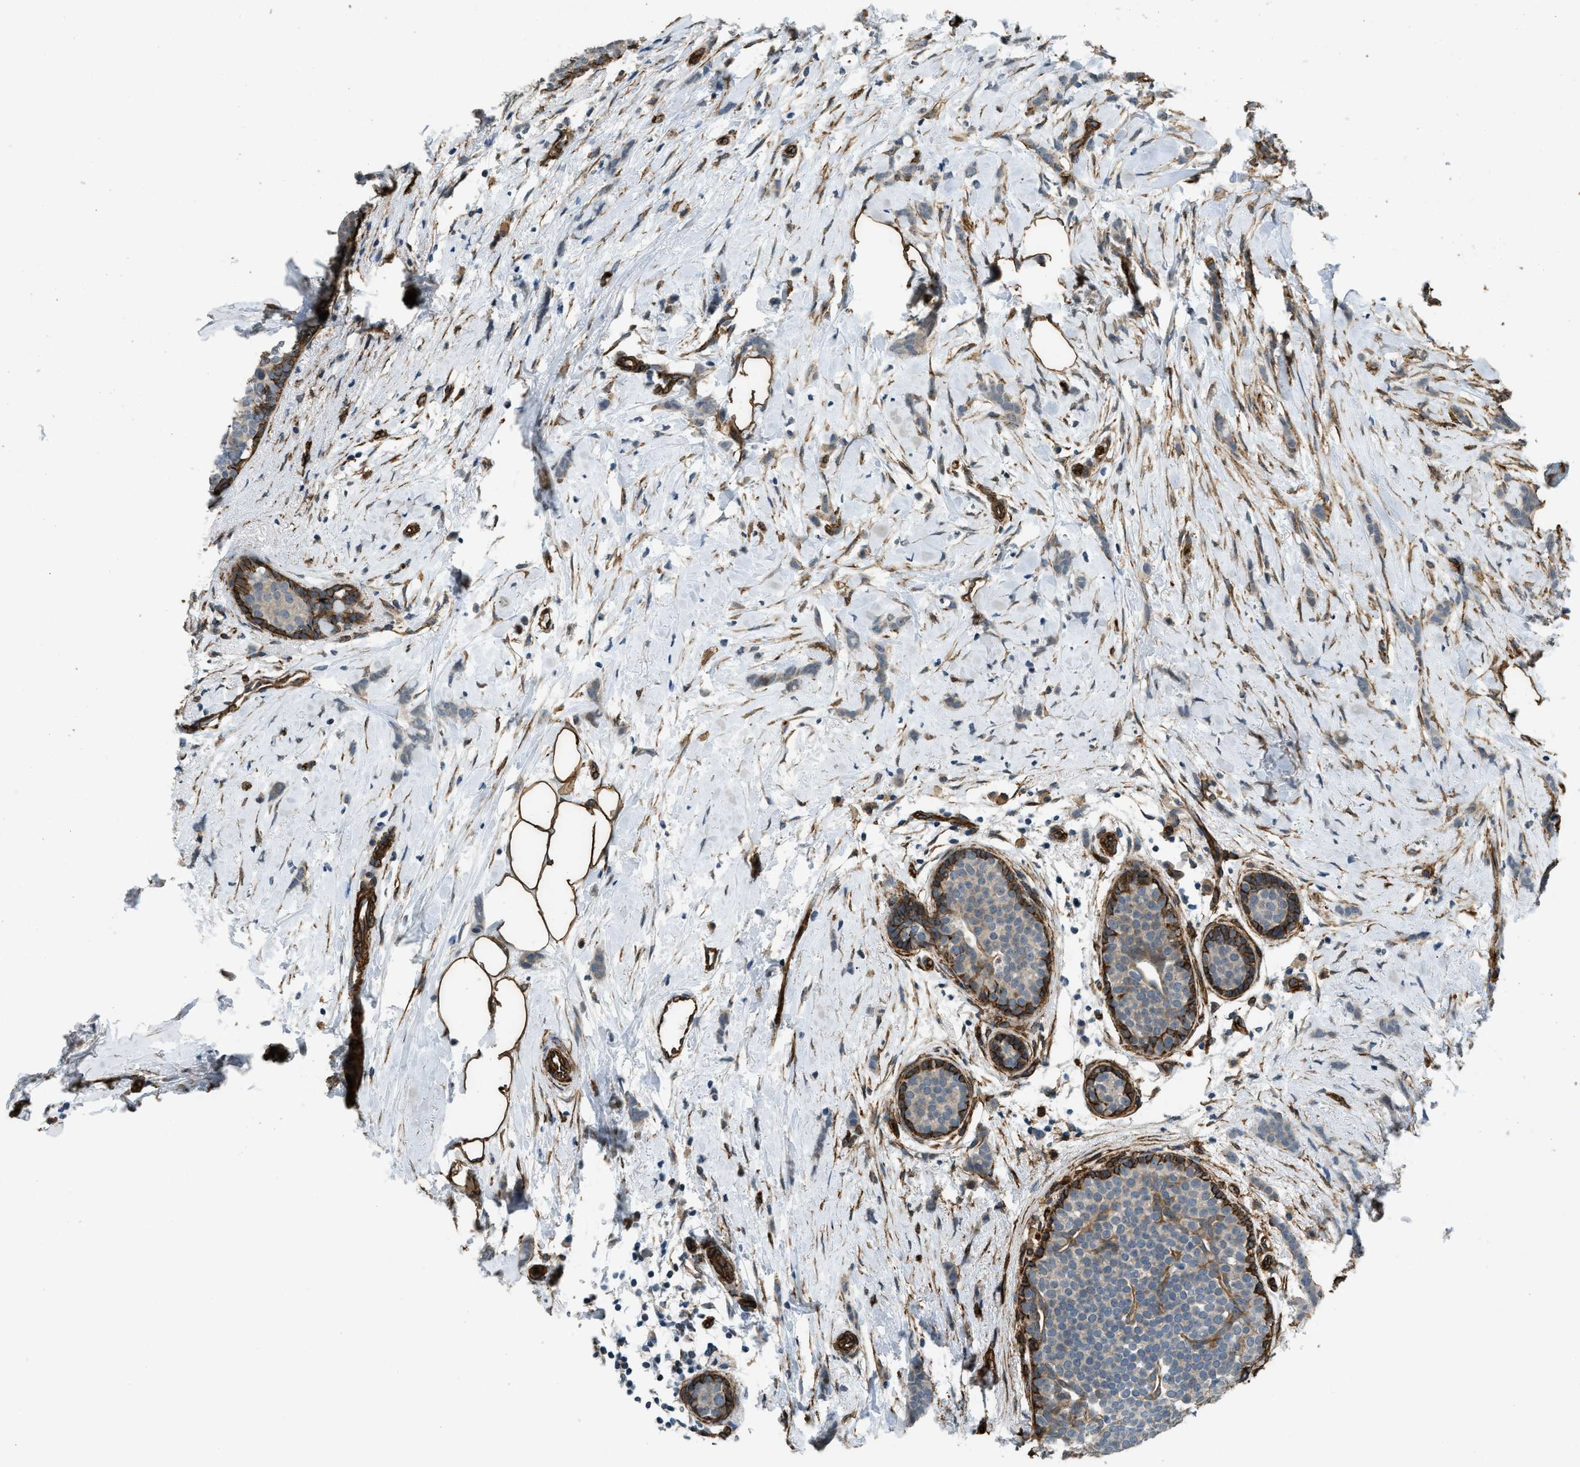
{"staining": {"intensity": "weak", "quantity": ">75%", "location": "cytoplasmic/membranous"}, "tissue": "breast cancer", "cell_type": "Tumor cells", "image_type": "cancer", "snomed": [{"axis": "morphology", "description": "Lobular carcinoma, in situ"}, {"axis": "morphology", "description": "Lobular carcinoma"}, {"axis": "topography", "description": "Breast"}], "caption": "About >75% of tumor cells in breast lobular carcinoma exhibit weak cytoplasmic/membranous protein positivity as visualized by brown immunohistochemical staining.", "gene": "NMB", "patient": {"sex": "female", "age": 41}}